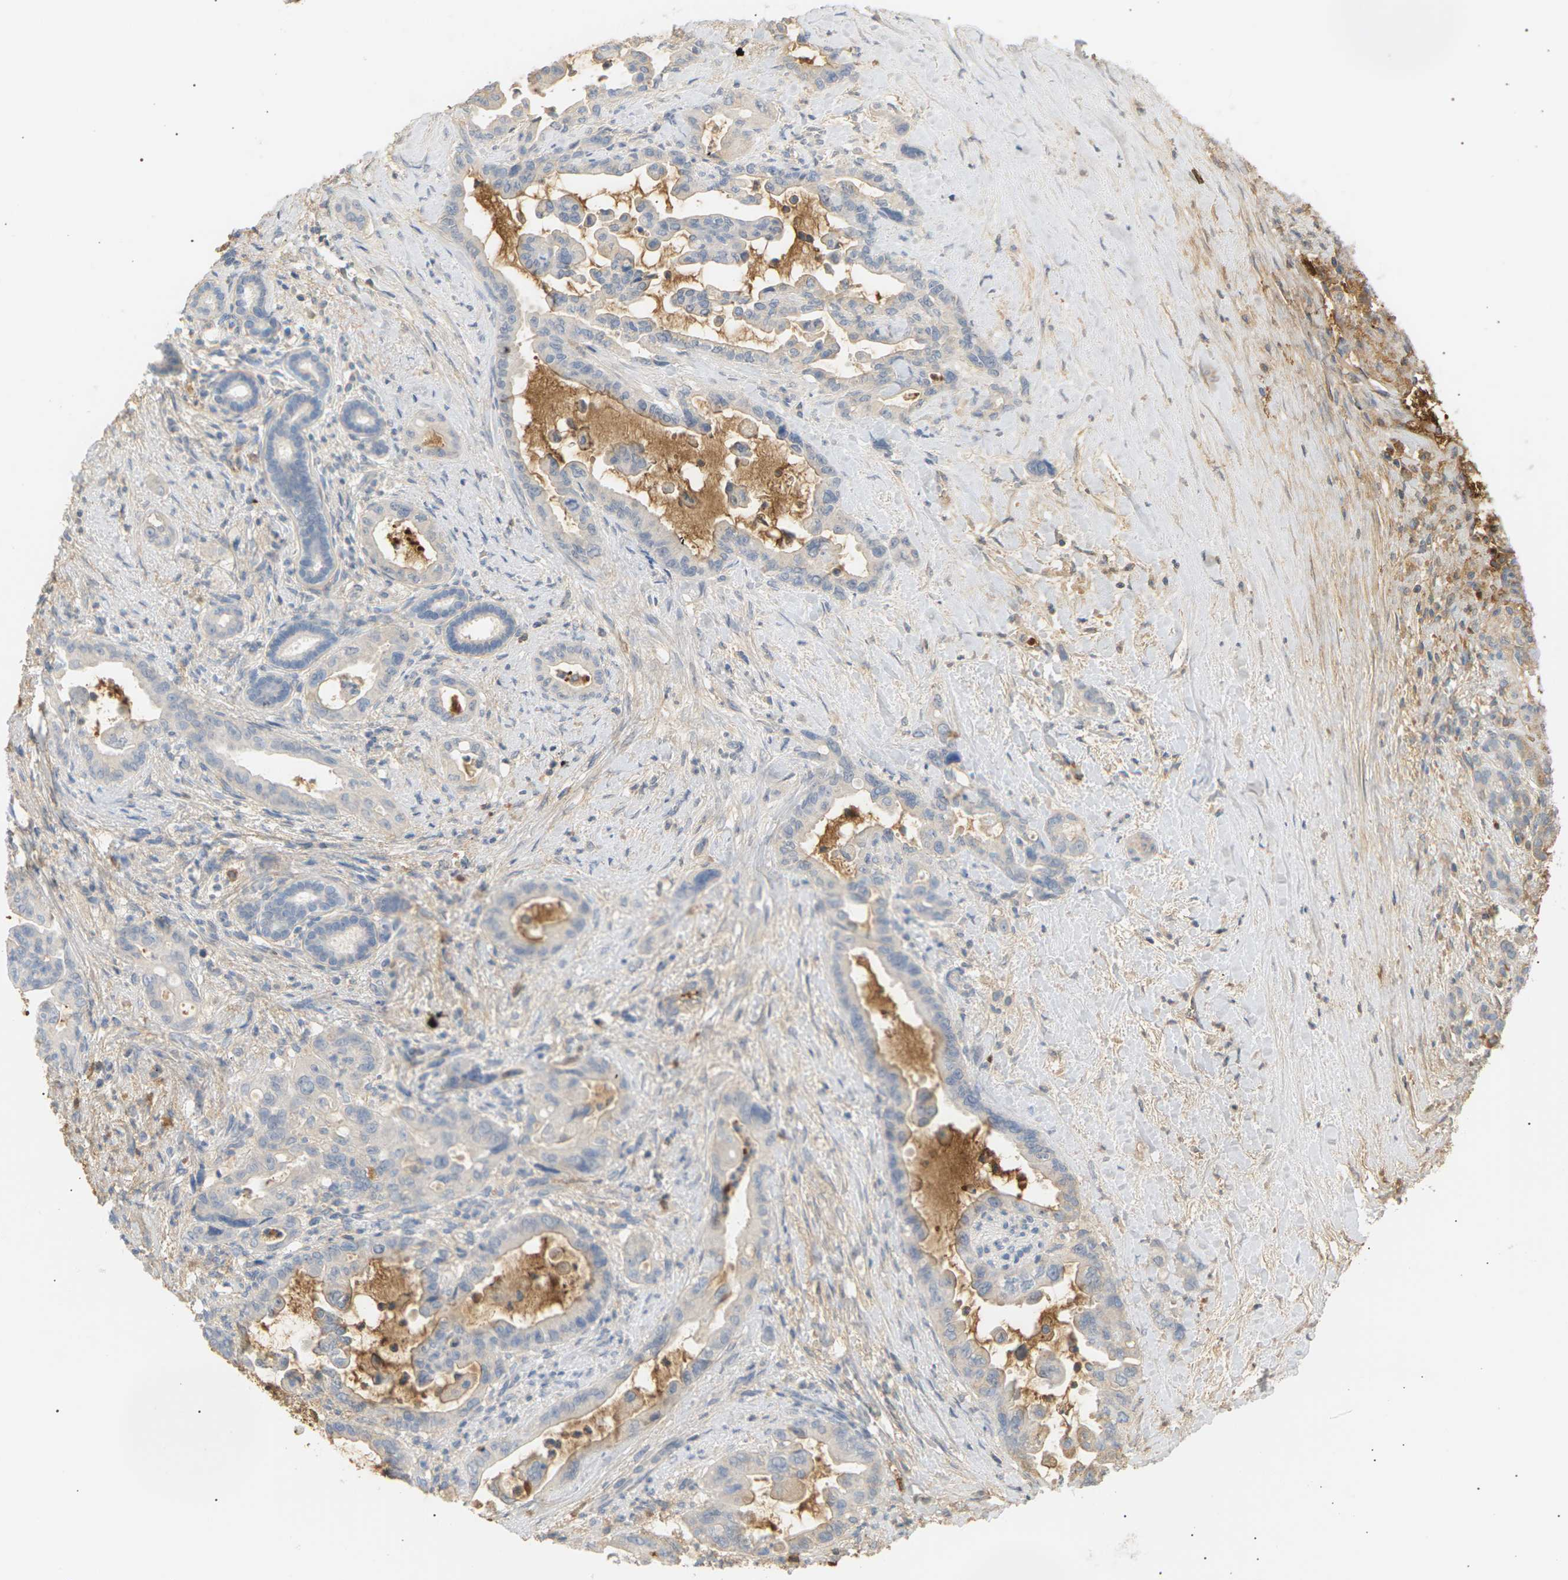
{"staining": {"intensity": "negative", "quantity": "none", "location": "none"}, "tissue": "pancreatic cancer", "cell_type": "Tumor cells", "image_type": "cancer", "snomed": [{"axis": "morphology", "description": "Adenocarcinoma, NOS"}, {"axis": "topography", "description": "Pancreas"}], "caption": "A histopathology image of pancreatic cancer stained for a protein reveals no brown staining in tumor cells. (Immunohistochemistry, brightfield microscopy, high magnification).", "gene": "IGLC3", "patient": {"sex": "male", "age": 70}}